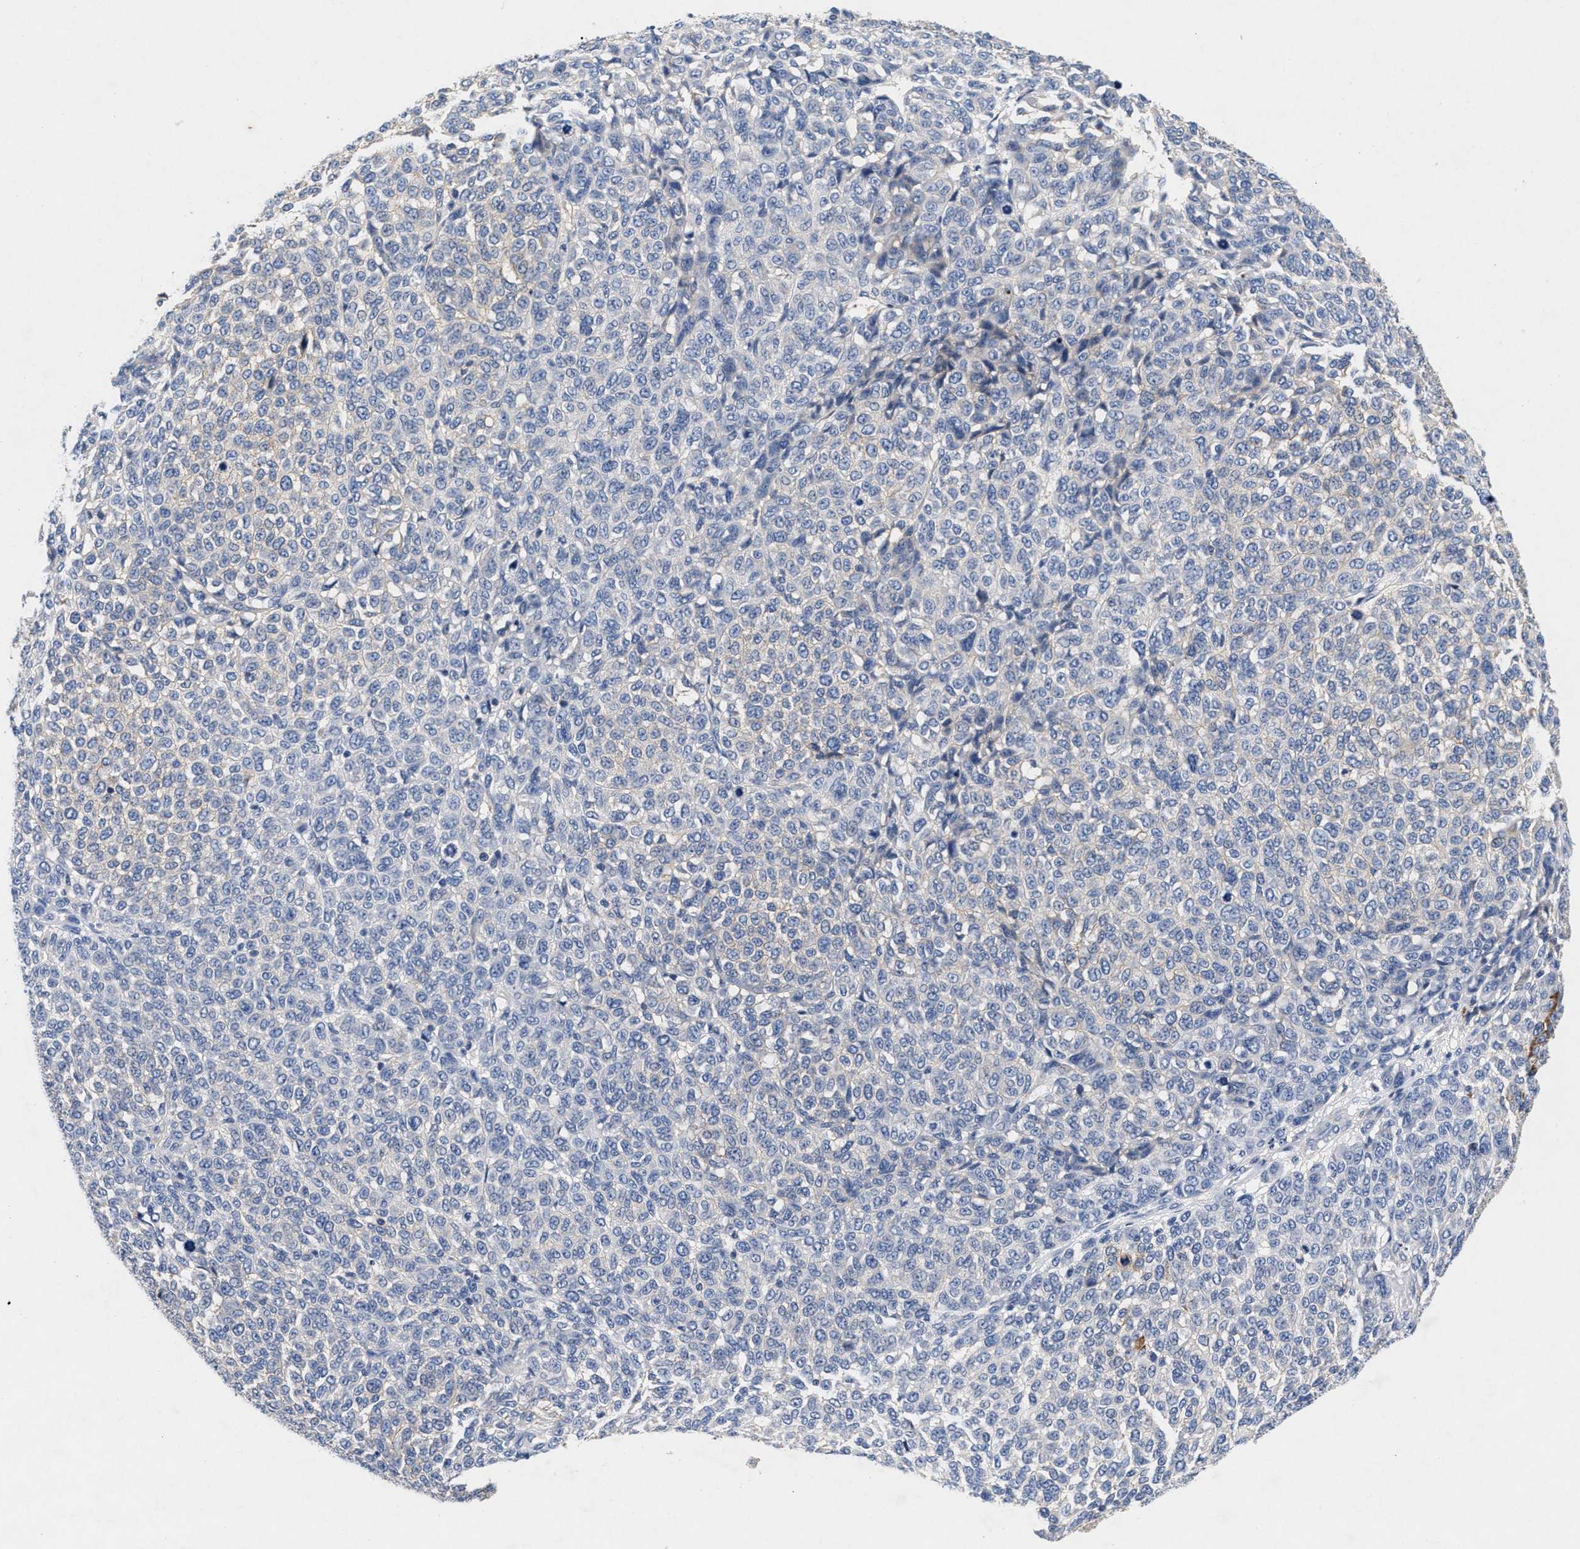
{"staining": {"intensity": "negative", "quantity": "none", "location": "none"}, "tissue": "melanoma", "cell_type": "Tumor cells", "image_type": "cancer", "snomed": [{"axis": "morphology", "description": "Malignant melanoma, NOS"}, {"axis": "topography", "description": "Skin"}], "caption": "Immunohistochemistry (IHC) histopathology image of melanoma stained for a protein (brown), which shows no positivity in tumor cells.", "gene": "GNAI3", "patient": {"sex": "male", "age": 59}}